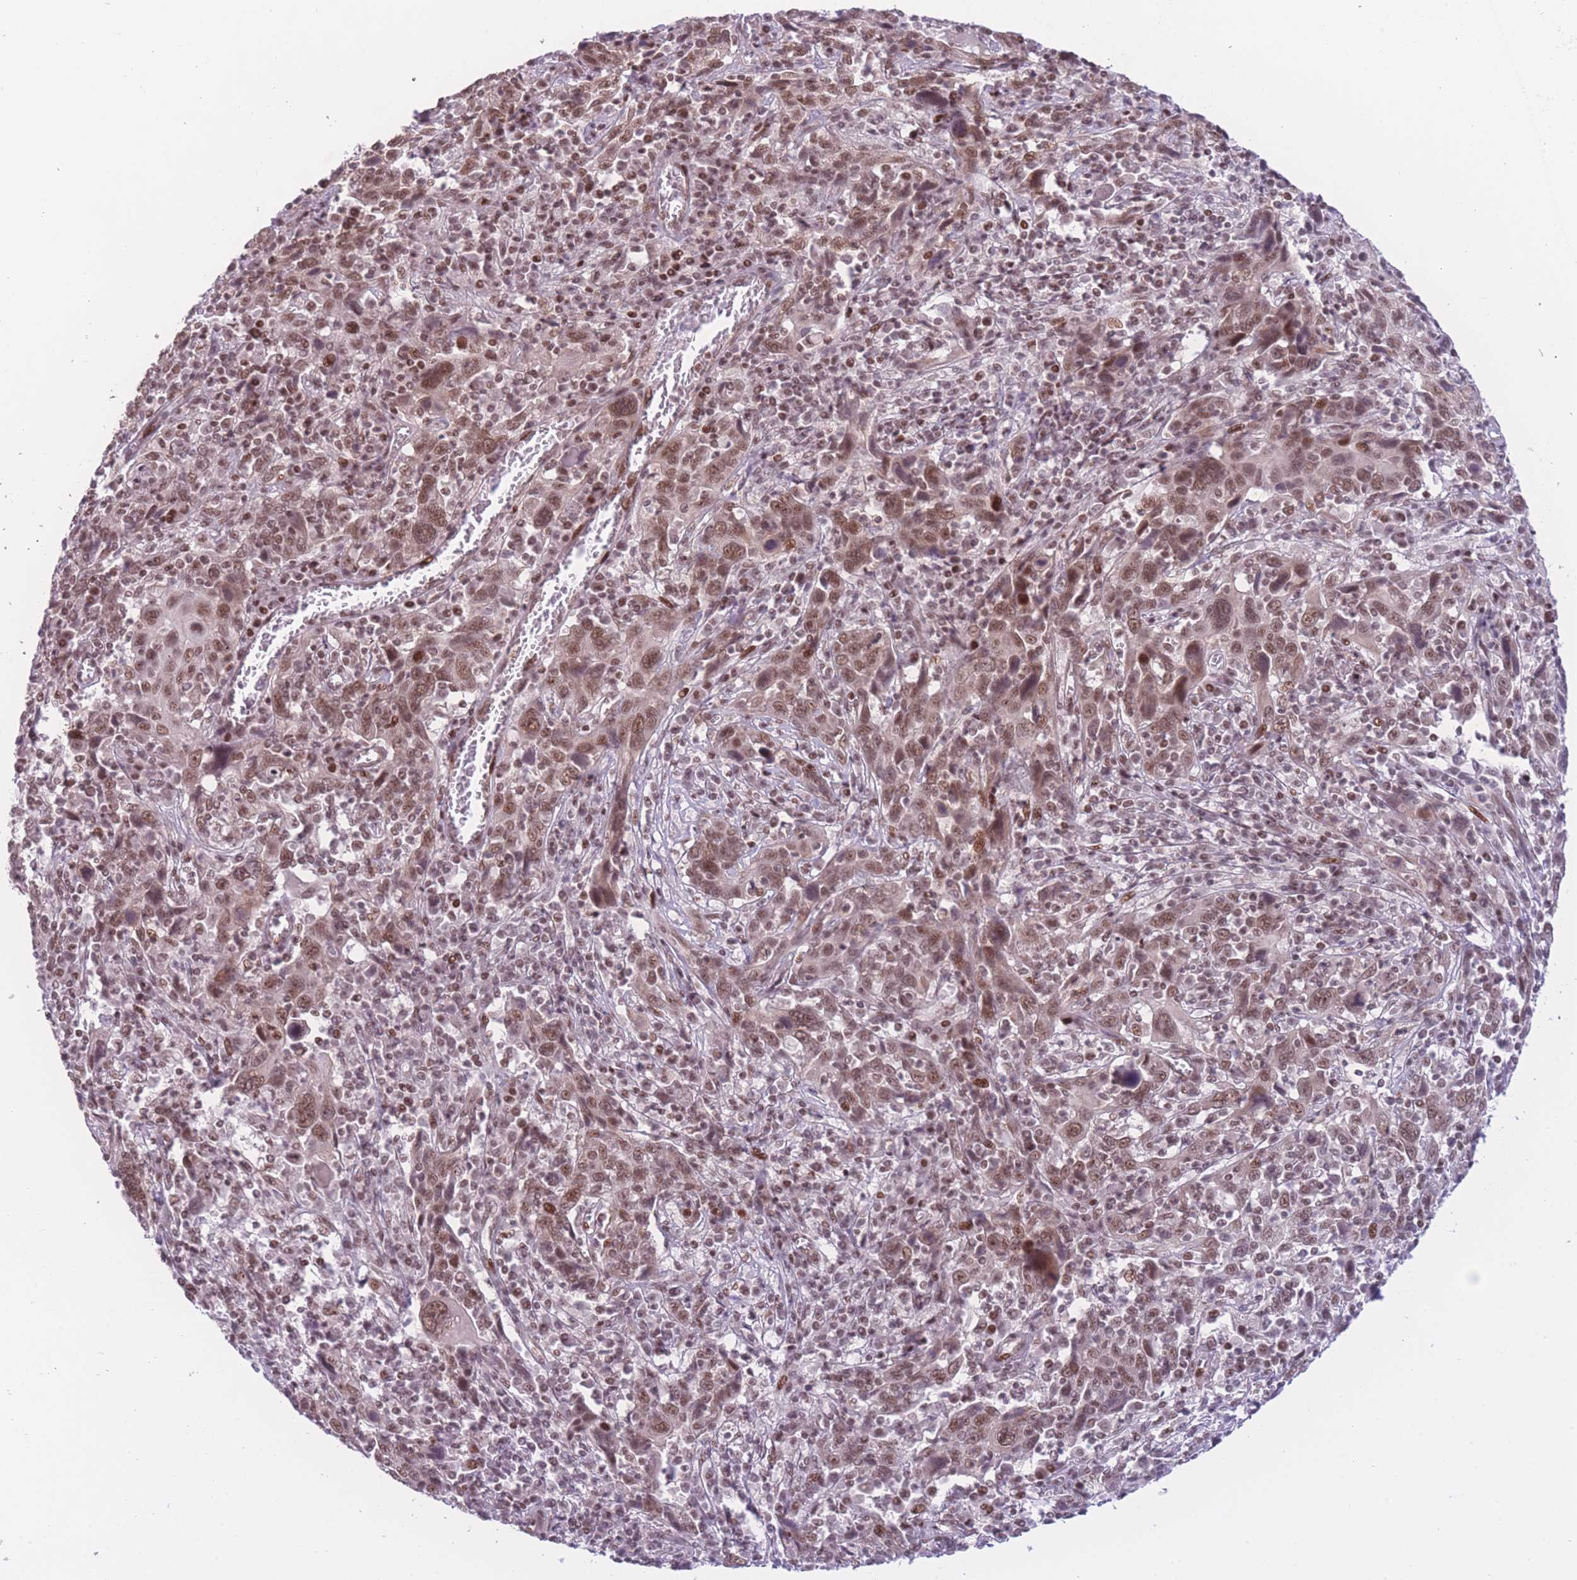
{"staining": {"intensity": "moderate", "quantity": "25%-75%", "location": "nuclear"}, "tissue": "cervical cancer", "cell_type": "Tumor cells", "image_type": "cancer", "snomed": [{"axis": "morphology", "description": "Squamous cell carcinoma, NOS"}, {"axis": "topography", "description": "Cervix"}], "caption": "Approximately 25%-75% of tumor cells in cervical cancer (squamous cell carcinoma) reveal moderate nuclear protein expression as visualized by brown immunohistochemical staining.", "gene": "PCIF1", "patient": {"sex": "female", "age": 46}}